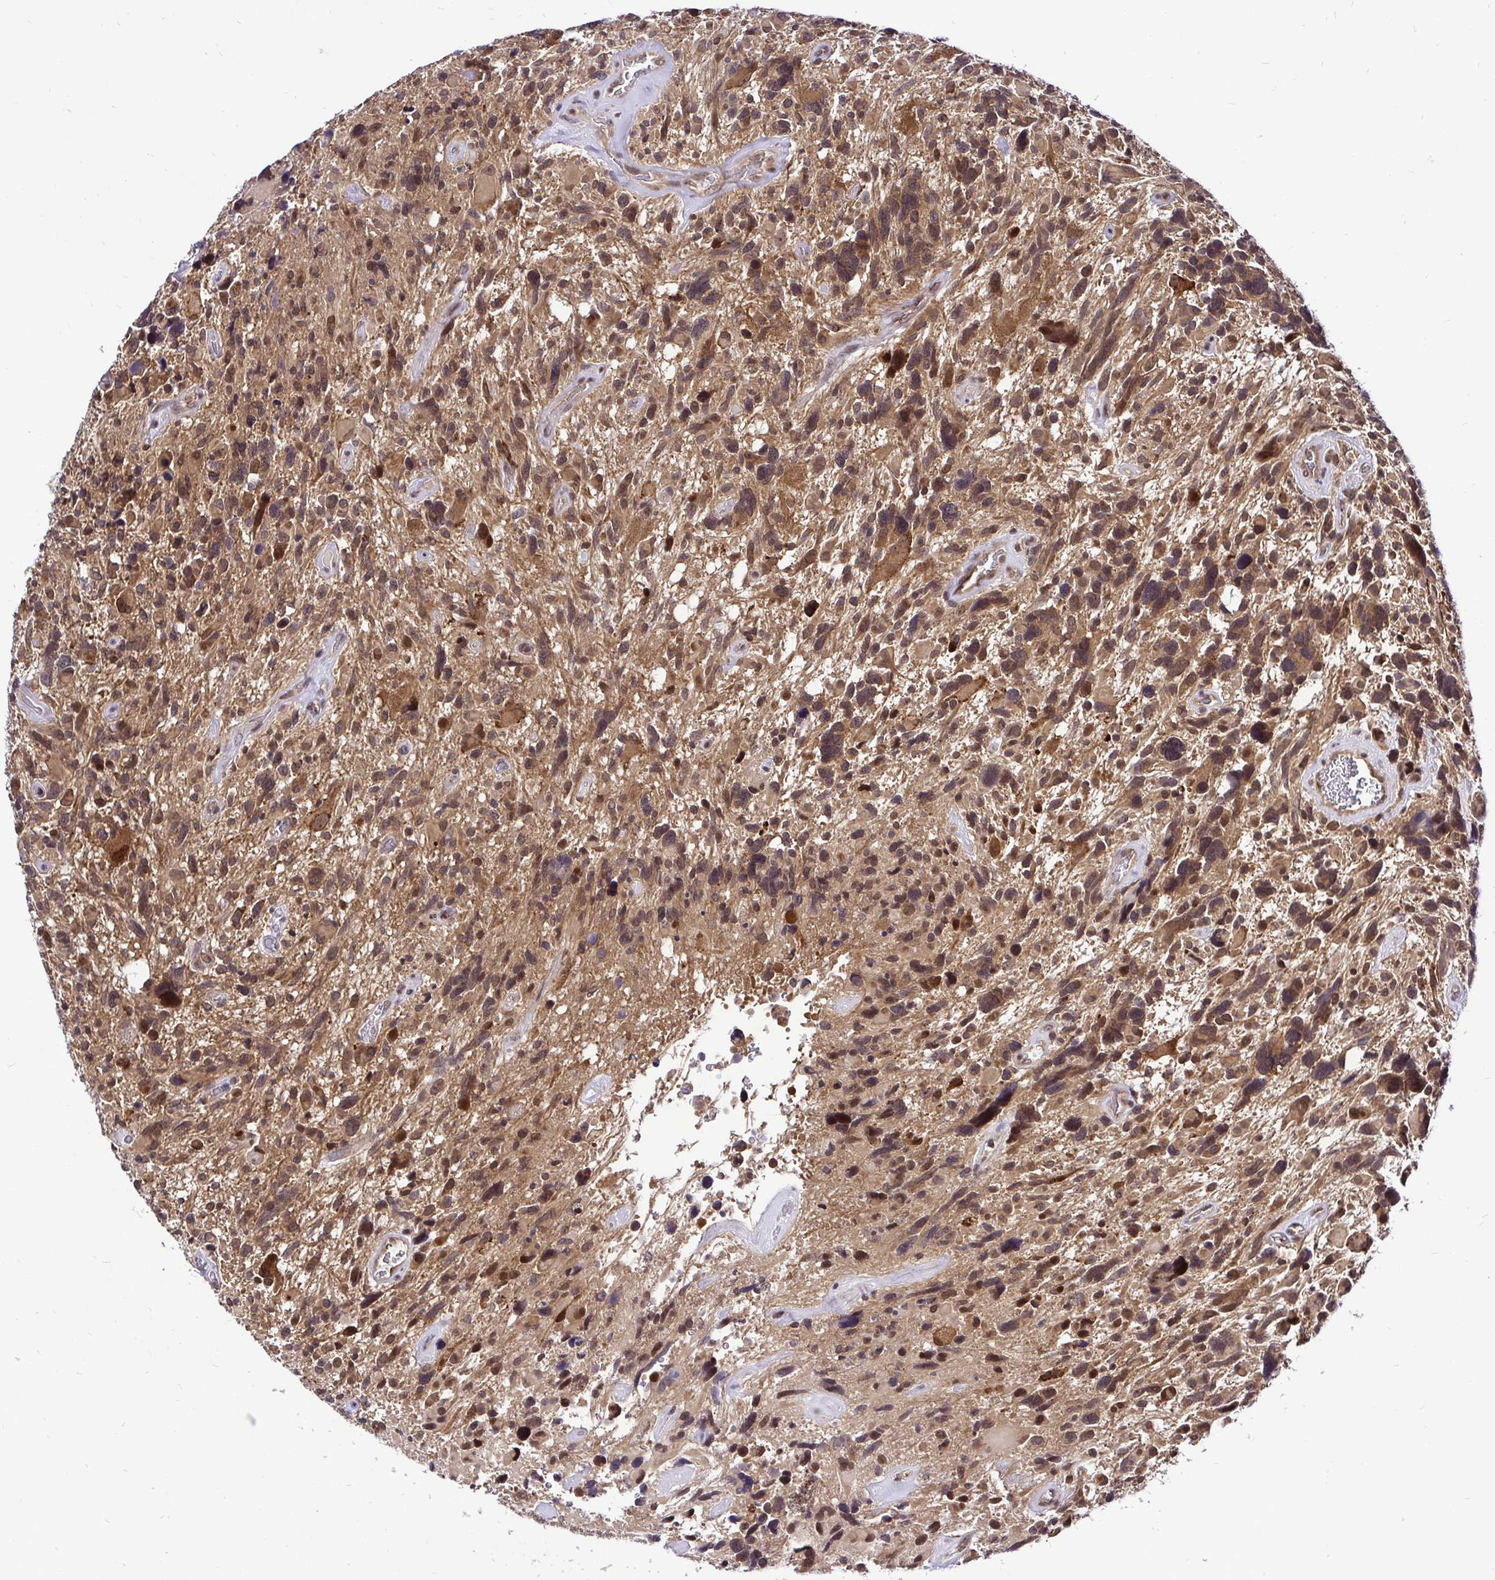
{"staining": {"intensity": "moderate", "quantity": ">75%", "location": "cytoplasmic/membranous,nuclear"}, "tissue": "glioma", "cell_type": "Tumor cells", "image_type": "cancer", "snomed": [{"axis": "morphology", "description": "Glioma, malignant, High grade"}, {"axis": "topography", "description": "Brain"}], "caption": "This photomicrograph exhibits immunohistochemistry staining of human glioma, with medium moderate cytoplasmic/membranous and nuclear positivity in about >75% of tumor cells.", "gene": "UBE2M", "patient": {"sex": "male", "age": 49}}